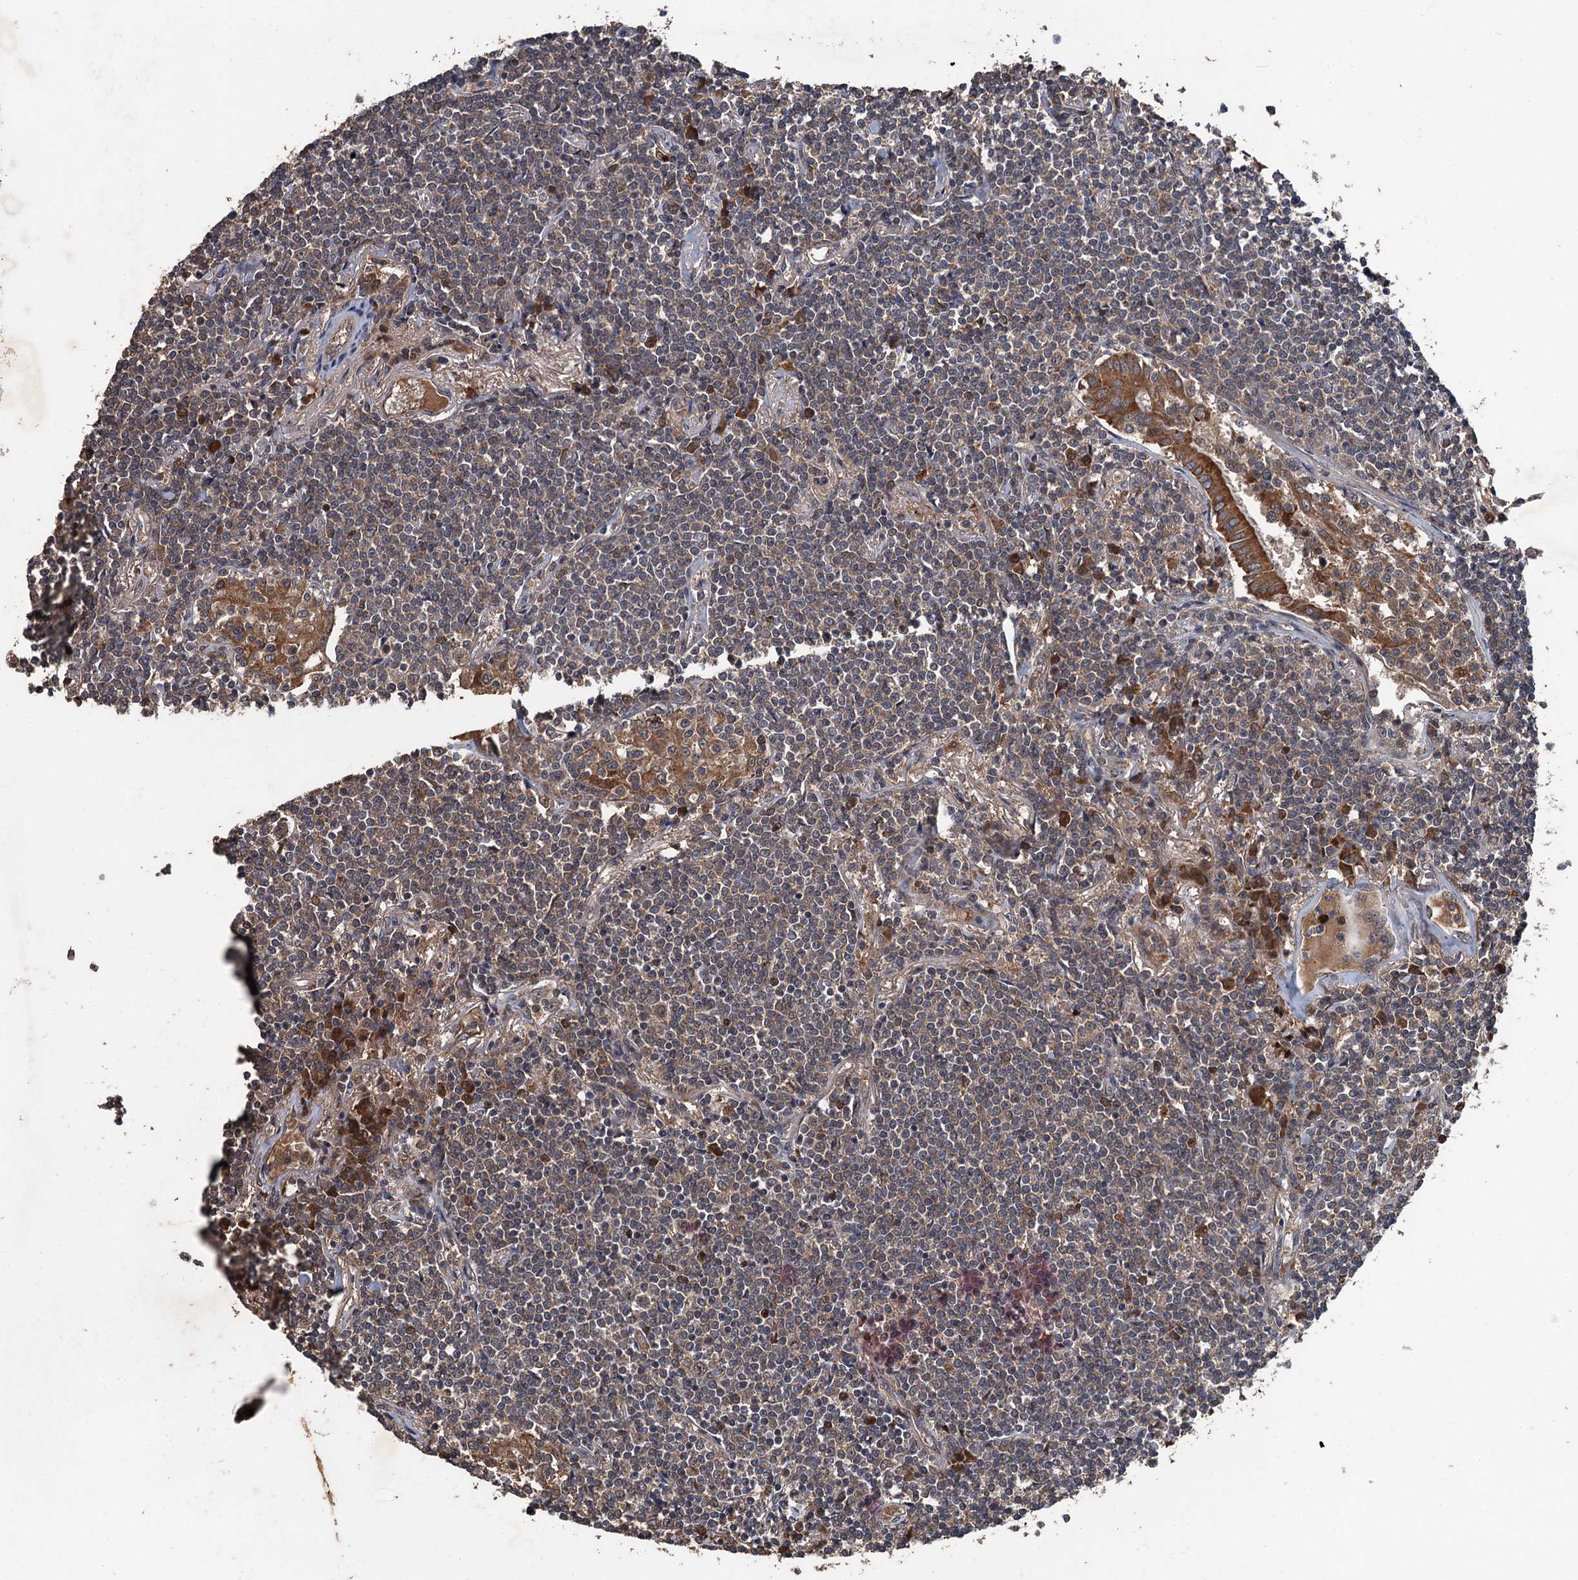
{"staining": {"intensity": "weak", "quantity": "<25%", "location": "cytoplasmic/membranous"}, "tissue": "lymphoma", "cell_type": "Tumor cells", "image_type": "cancer", "snomed": [{"axis": "morphology", "description": "Malignant lymphoma, non-Hodgkin's type, Low grade"}, {"axis": "topography", "description": "Lung"}], "caption": "Immunohistochemistry micrograph of neoplastic tissue: human lymphoma stained with DAB demonstrates no significant protein staining in tumor cells. (Immunohistochemistry (ihc), brightfield microscopy, high magnification).", "gene": "ZNF438", "patient": {"sex": "female", "age": 71}}